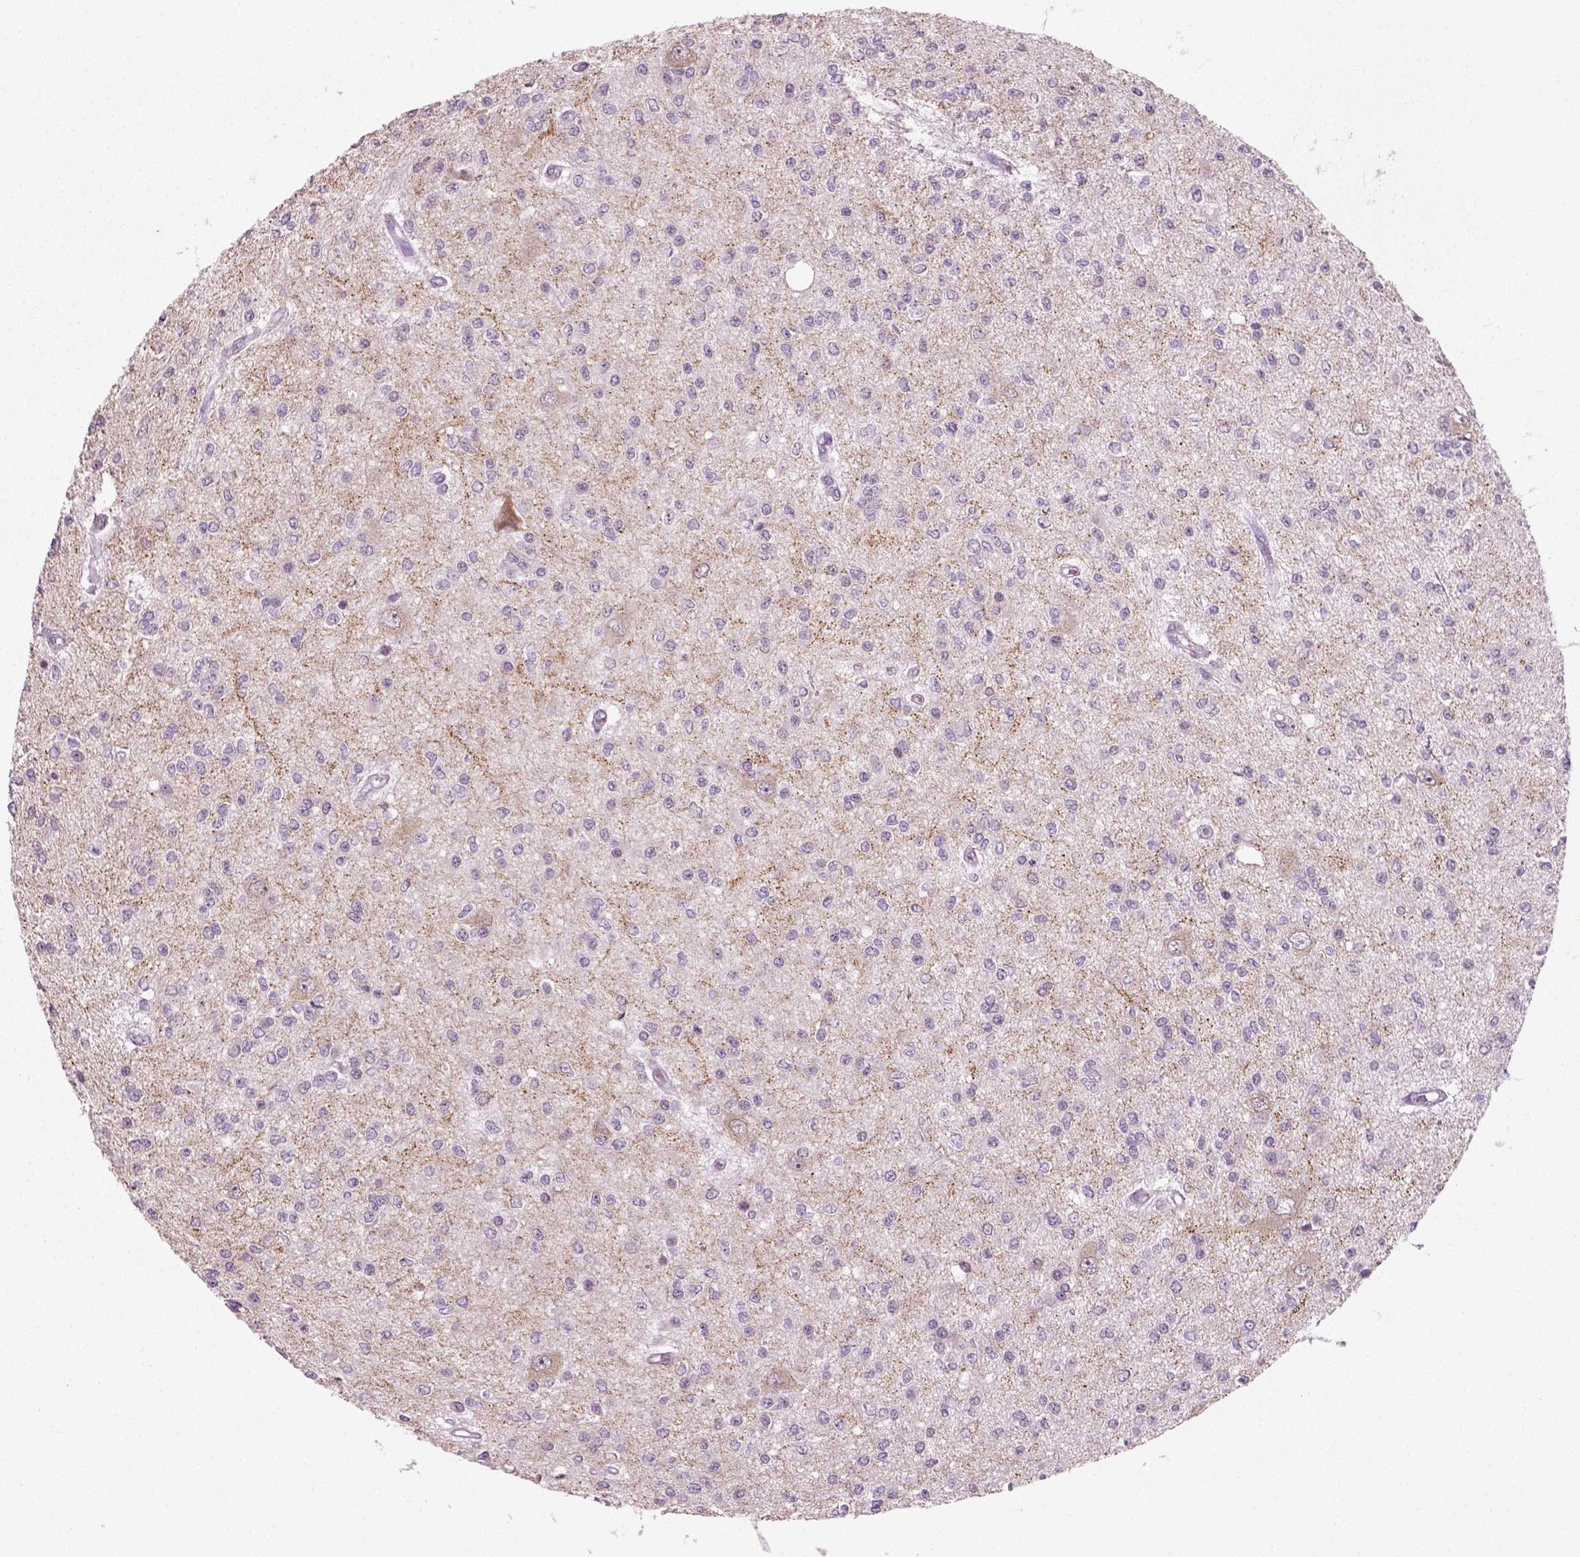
{"staining": {"intensity": "negative", "quantity": "none", "location": "none"}, "tissue": "glioma", "cell_type": "Tumor cells", "image_type": "cancer", "snomed": [{"axis": "morphology", "description": "Glioma, malignant, Low grade"}, {"axis": "topography", "description": "Brain"}], "caption": "IHC micrograph of neoplastic tissue: glioma stained with DAB demonstrates no significant protein positivity in tumor cells.", "gene": "SYNGAP1", "patient": {"sex": "male", "age": 67}}